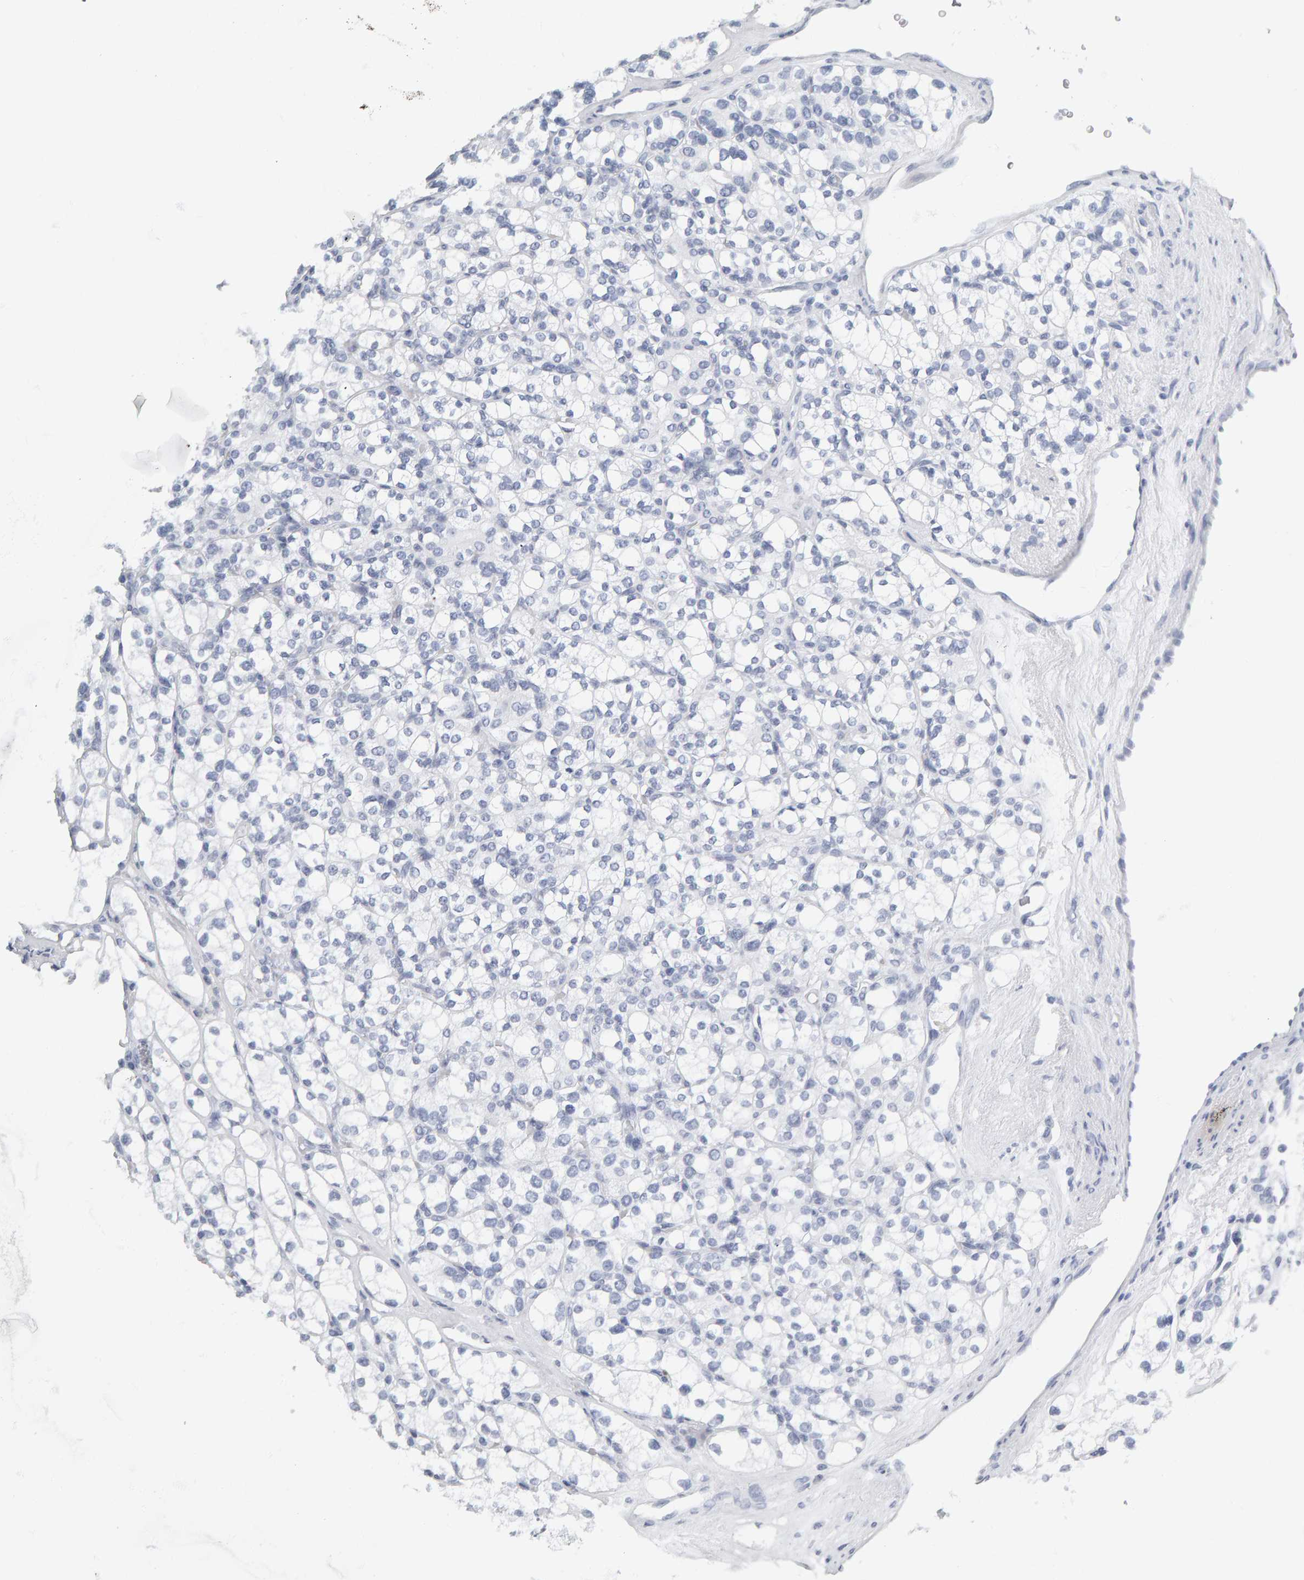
{"staining": {"intensity": "negative", "quantity": "none", "location": "none"}, "tissue": "renal cancer", "cell_type": "Tumor cells", "image_type": "cancer", "snomed": [{"axis": "morphology", "description": "Adenocarcinoma, NOS"}, {"axis": "topography", "description": "Kidney"}], "caption": "This is a photomicrograph of IHC staining of adenocarcinoma (renal), which shows no staining in tumor cells. (Stains: DAB (3,3'-diaminobenzidine) IHC with hematoxylin counter stain, Microscopy: brightfield microscopy at high magnification).", "gene": "SPACA3", "patient": {"sex": "male", "age": 77}}